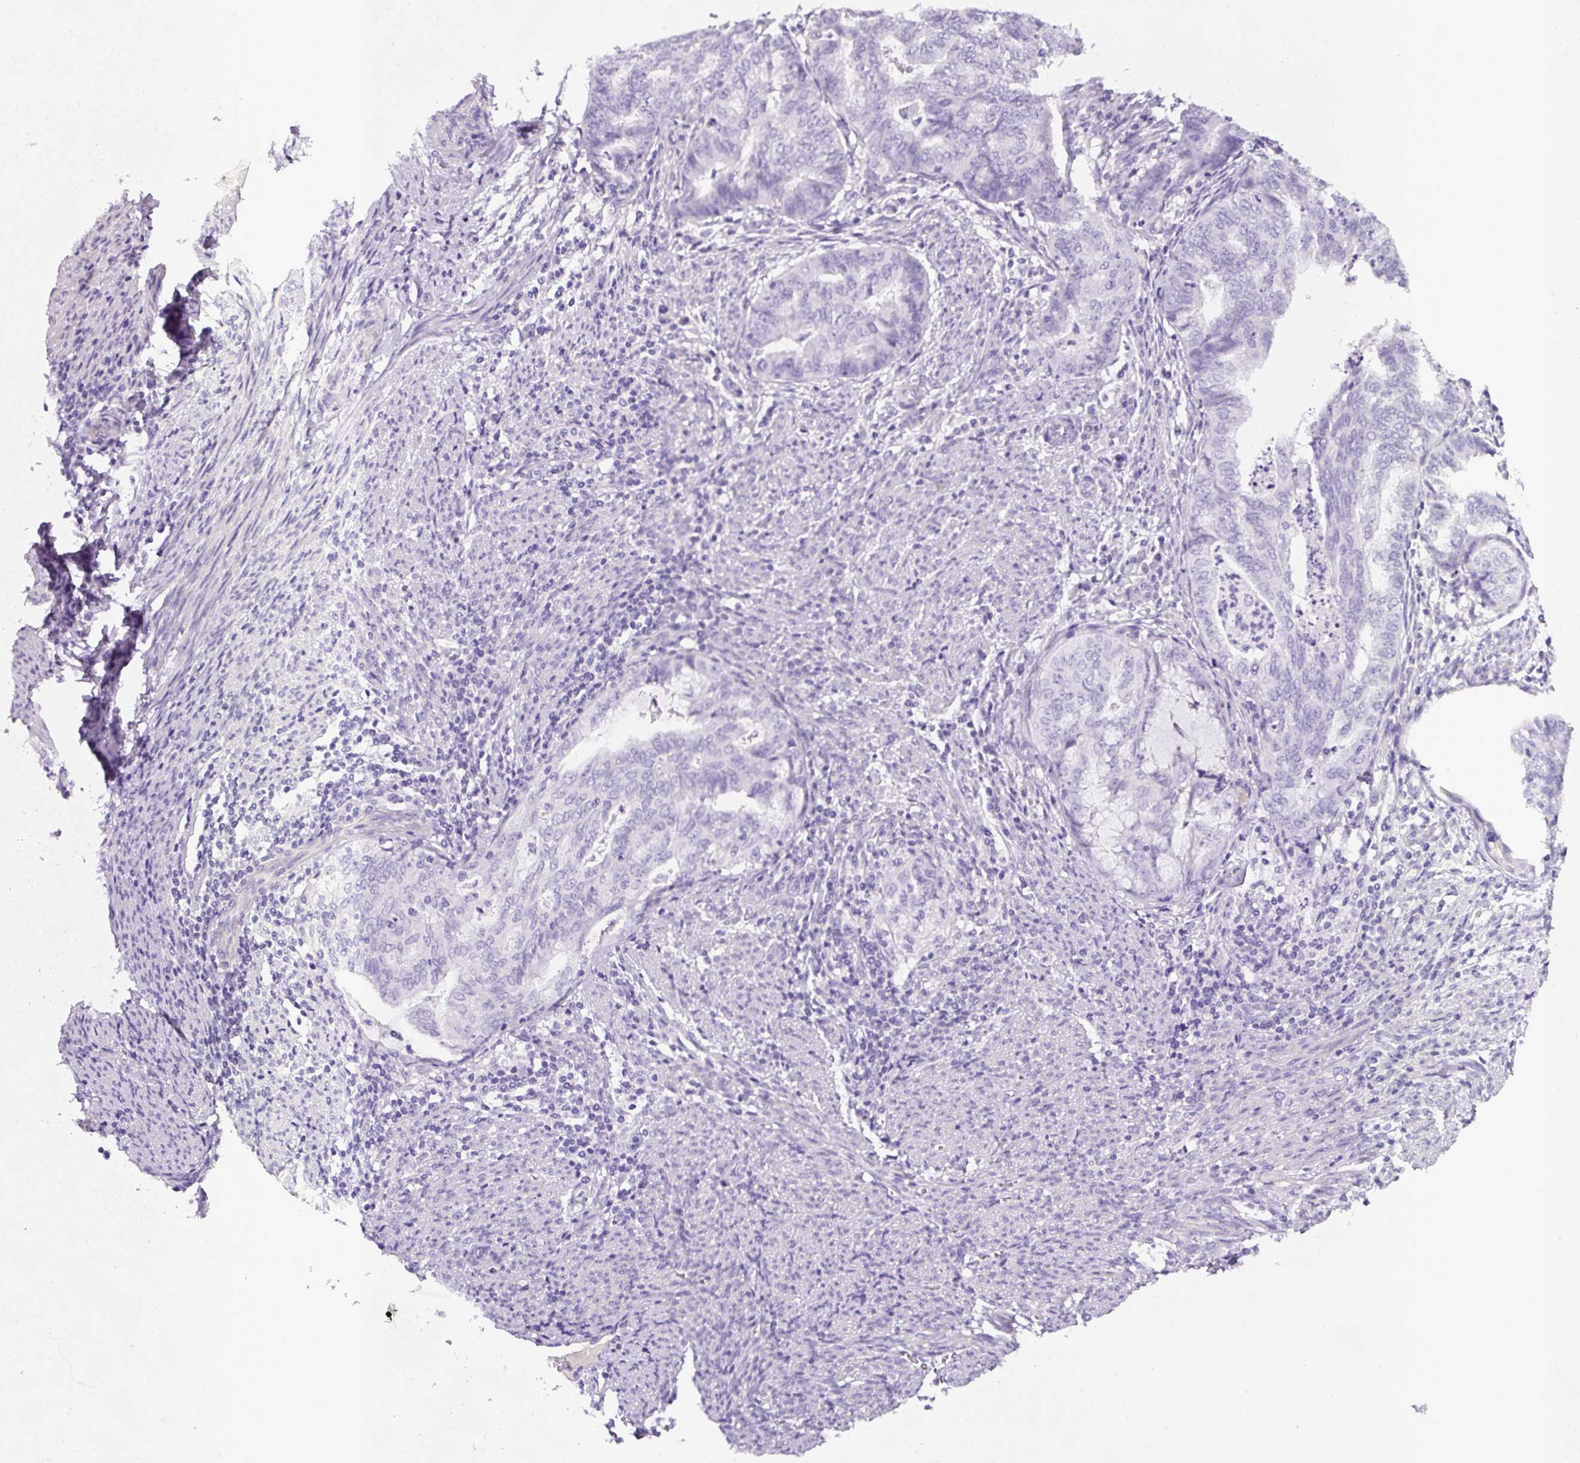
{"staining": {"intensity": "negative", "quantity": "none", "location": "none"}, "tissue": "endometrial cancer", "cell_type": "Tumor cells", "image_type": "cancer", "snomed": [{"axis": "morphology", "description": "Adenocarcinoma, NOS"}, {"axis": "topography", "description": "Endometrium"}], "caption": "Immunohistochemistry image of neoplastic tissue: endometrial cancer stained with DAB exhibits no significant protein expression in tumor cells.", "gene": "OR14A2", "patient": {"sex": "female", "age": 79}}